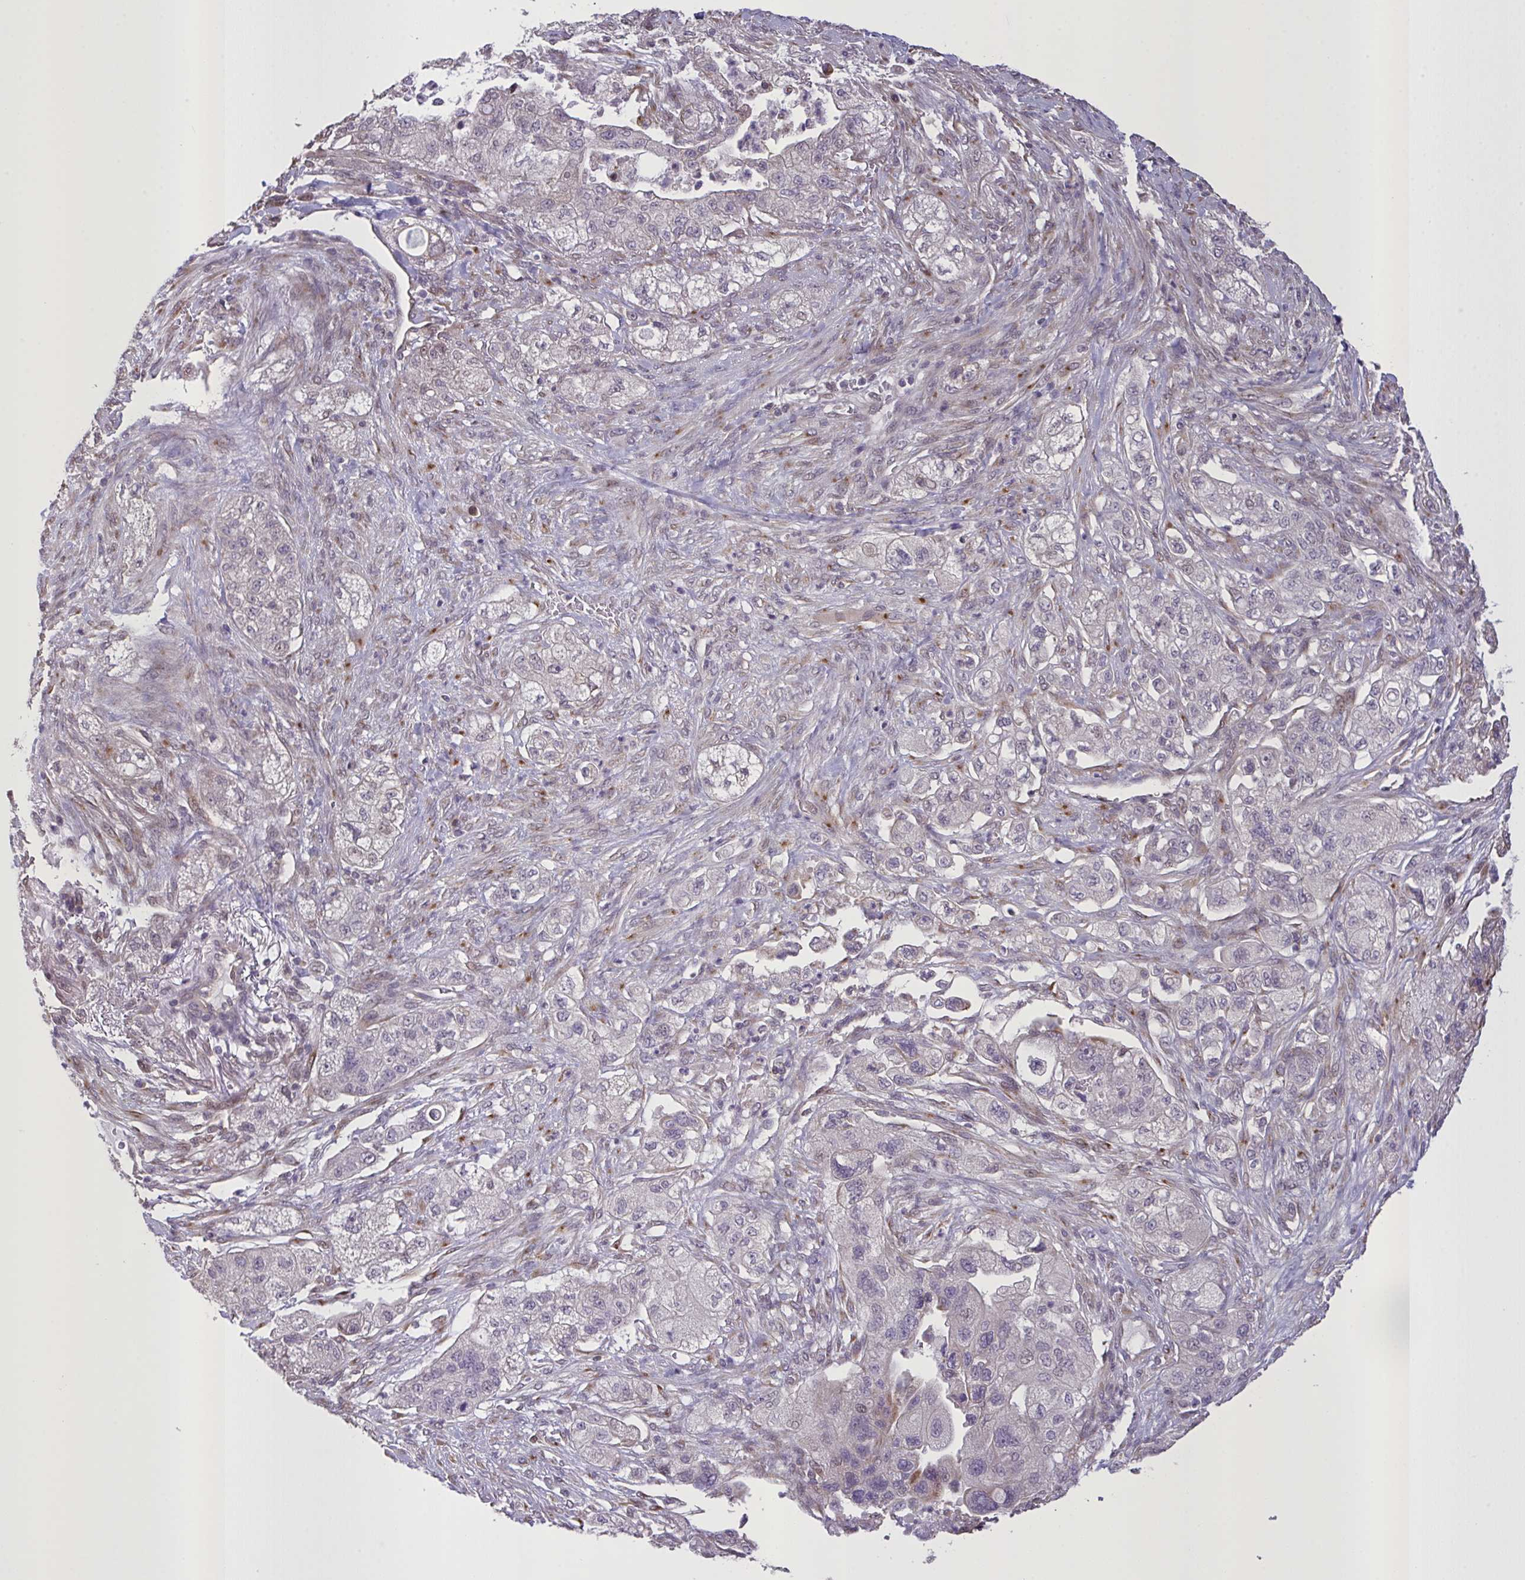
{"staining": {"intensity": "weak", "quantity": "<25%", "location": "nuclear"}, "tissue": "pancreatic cancer", "cell_type": "Tumor cells", "image_type": "cancer", "snomed": [{"axis": "morphology", "description": "Adenocarcinoma, NOS"}, {"axis": "topography", "description": "Pancreas"}], "caption": "An immunohistochemistry (IHC) image of pancreatic adenocarcinoma is shown. There is no staining in tumor cells of pancreatic adenocarcinoma. (Stains: DAB immunohistochemistry (IHC) with hematoxylin counter stain, Microscopy: brightfield microscopy at high magnification).", "gene": "MRGPRX2", "patient": {"sex": "female", "age": 78}}